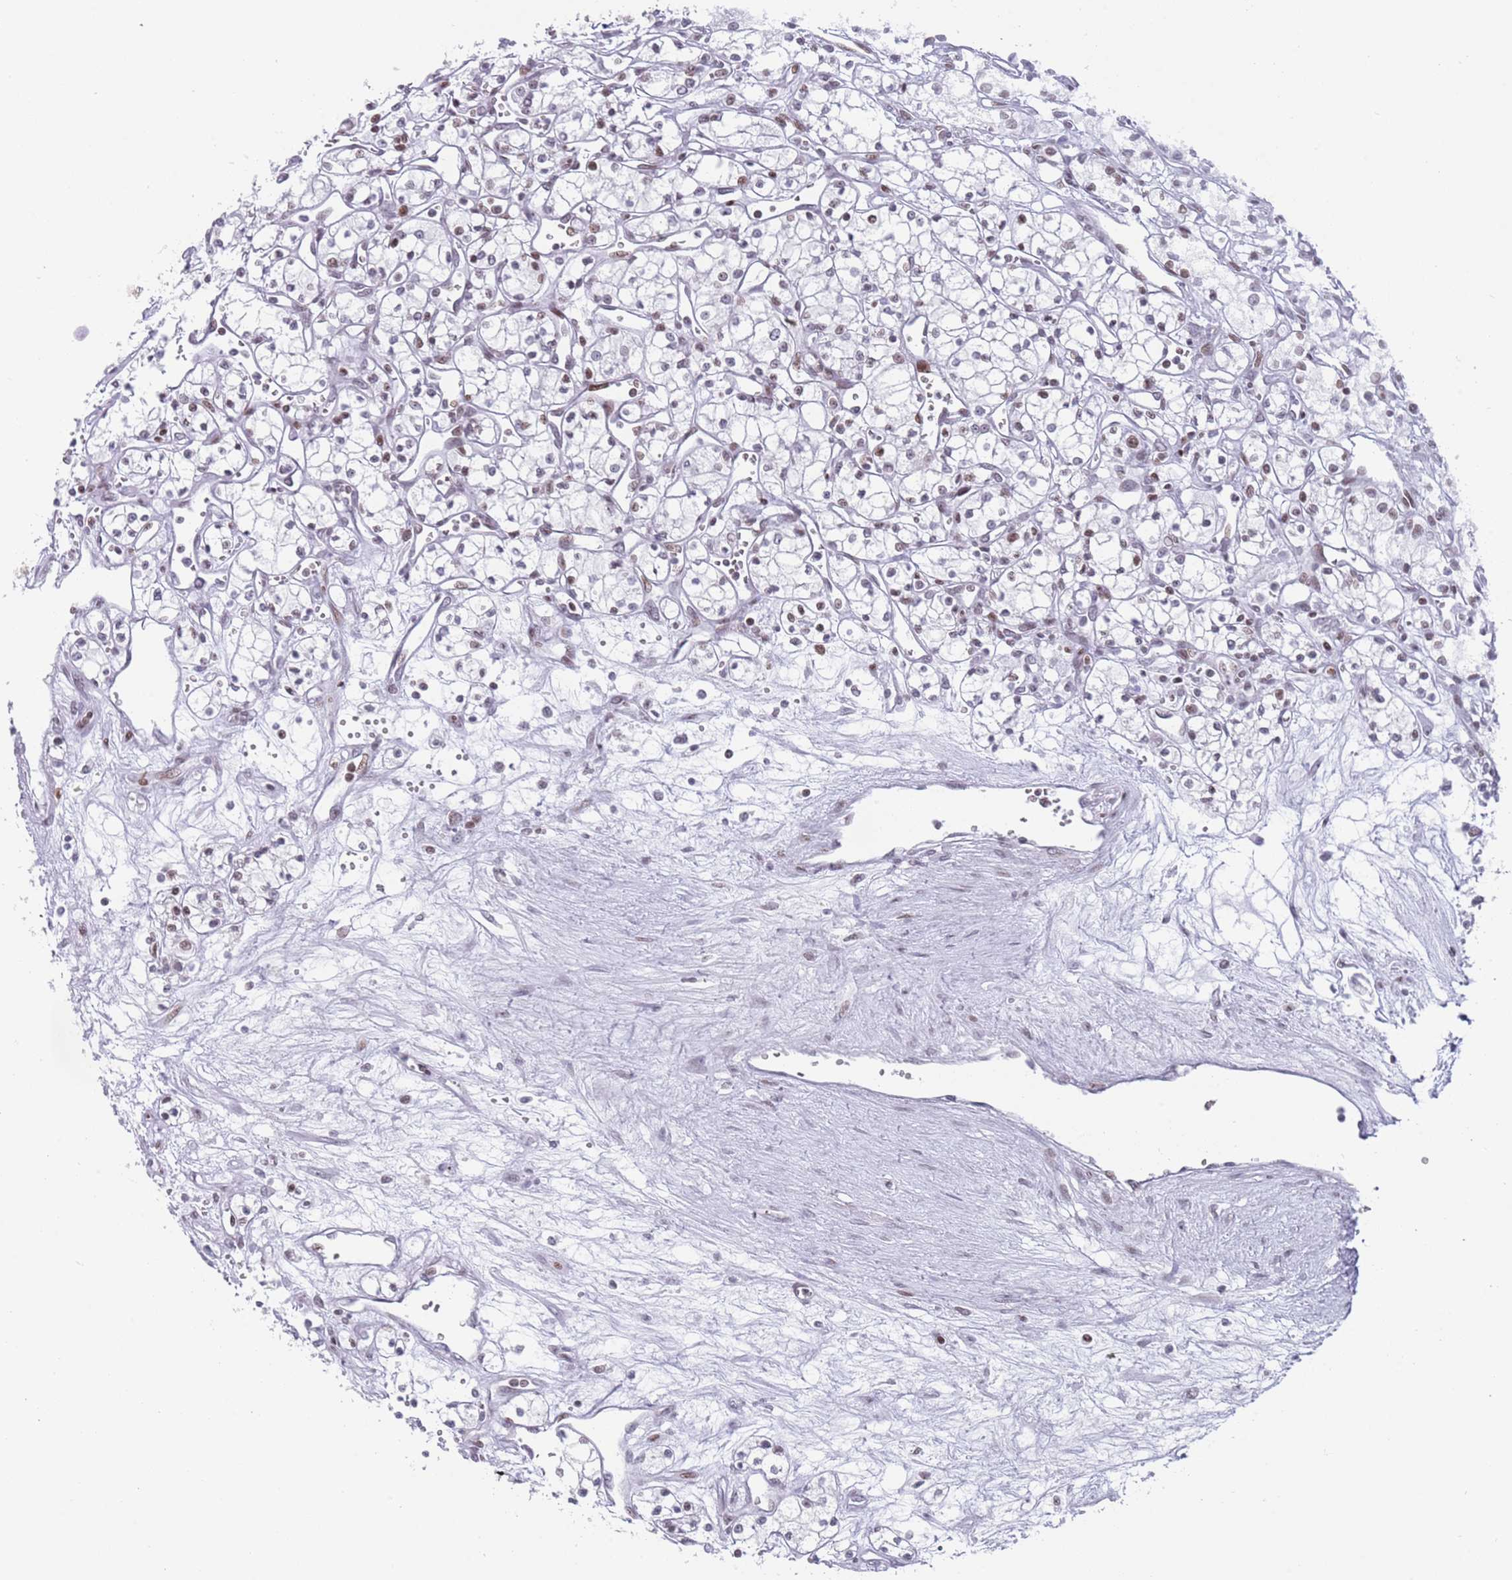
{"staining": {"intensity": "moderate", "quantity": "<25%", "location": "nuclear"}, "tissue": "renal cancer", "cell_type": "Tumor cells", "image_type": "cancer", "snomed": [{"axis": "morphology", "description": "Adenocarcinoma, NOS"}, {"axis": "topography", "description": "Kidney"}], "caption": "Immunohistochemical staining of adenocarcinoma (renal) shows low levels of moderate nuclear protein staining in approximately <25% of tumor cells. Nuclei are stained in blue.", "gene": "HDAC8", "patient": {"sex": "male", "age": 59}}